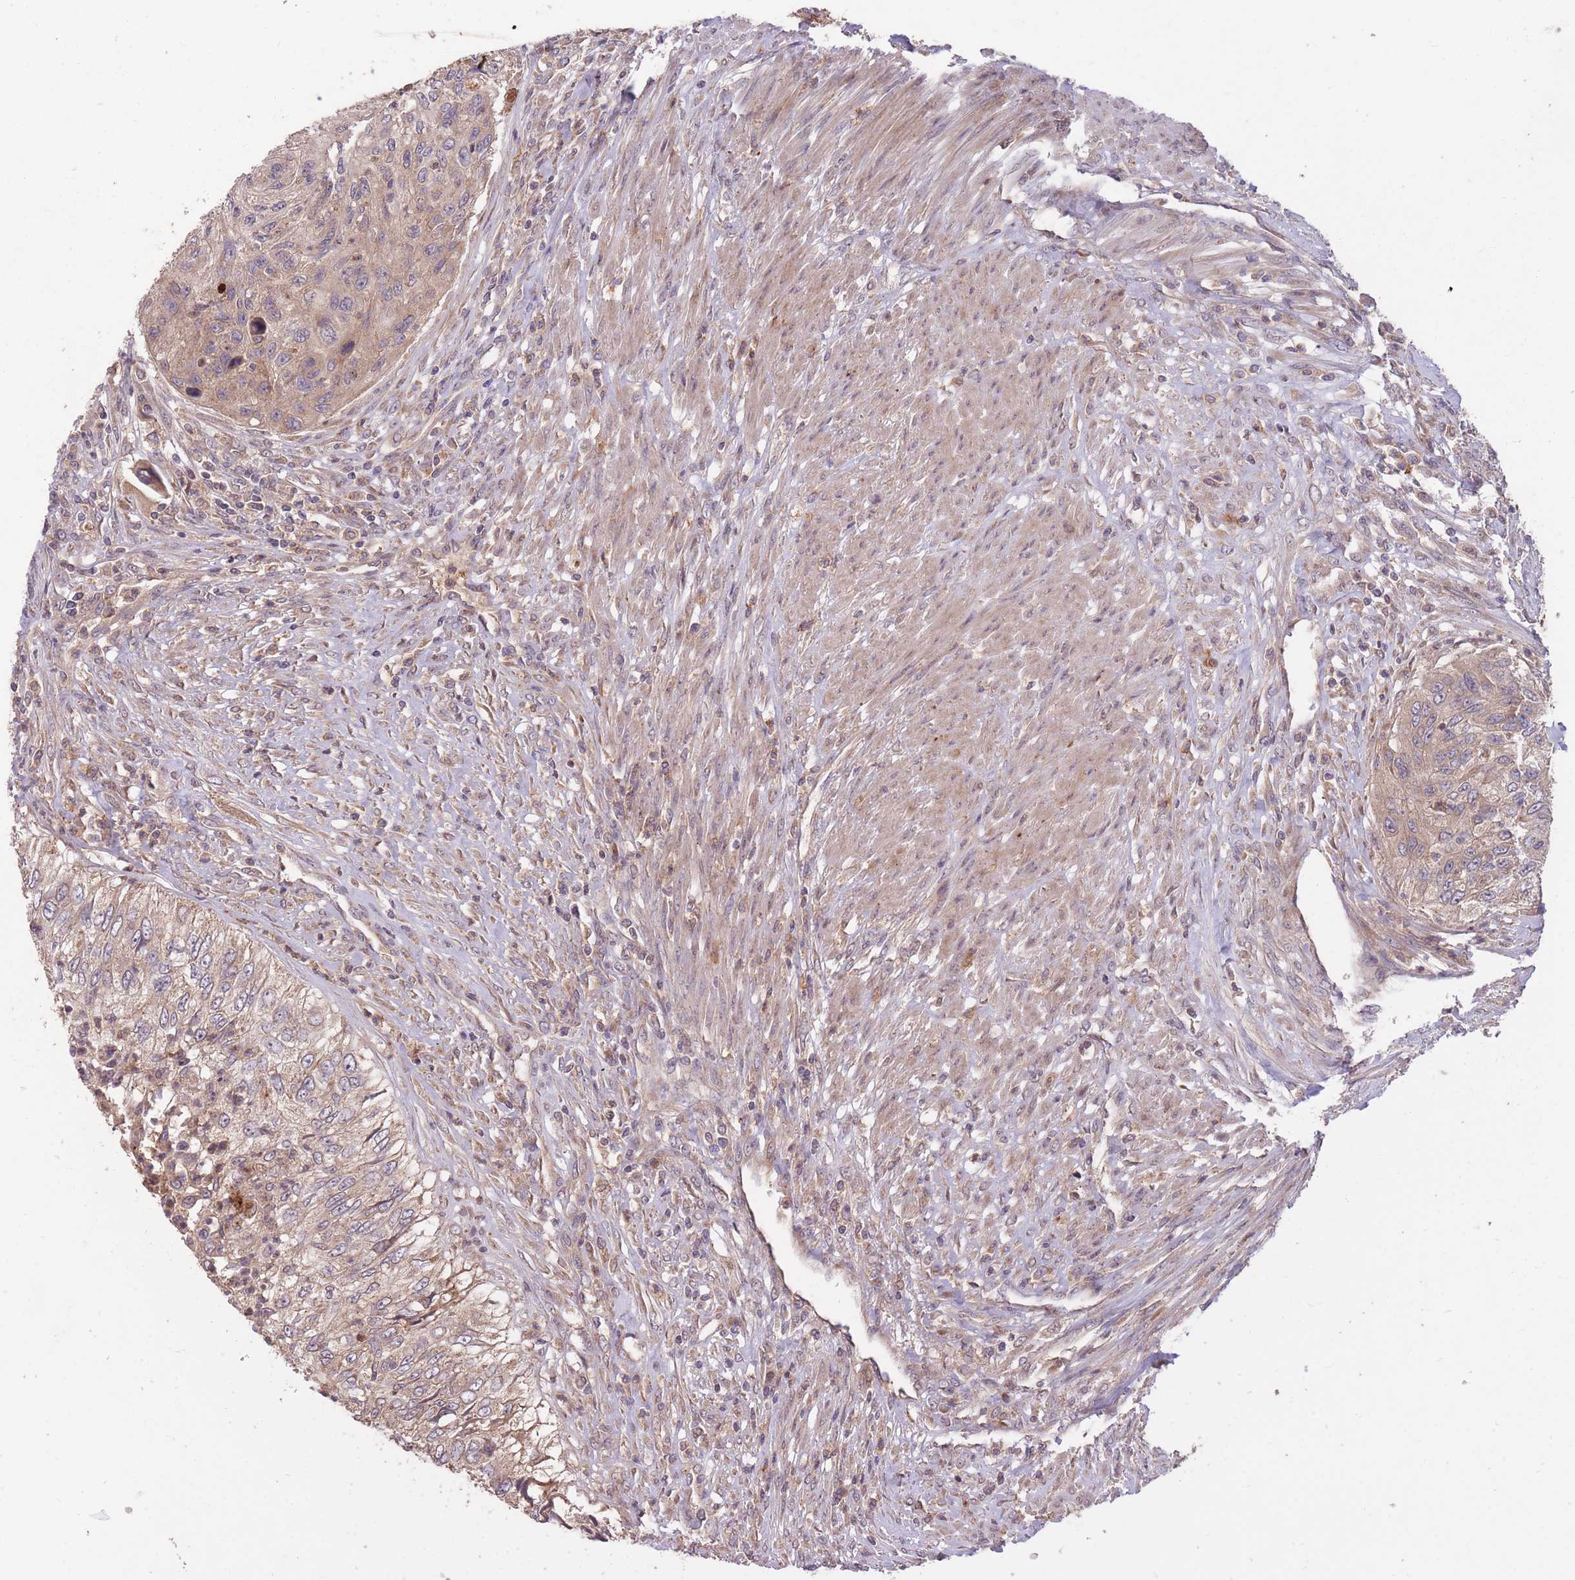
{"staining": {"intensity": "weak", "quantity": "25%-75%", "location": "cytoplasmic/membranous"}, "tissue": "urothelial cancer", "cell_type": "Tumor cells", "image_type": "cancer", "snomed": [{"axis": "morphology", "description": "Urothelial carcinoma, High grade"}, {"axis": "topography", "description": "Urinary bladder"}], "caption": "IHC of urothelial cancer displays low levels of weak cytoplasmic/membranous staining in about 25%-75% of tumor cells.", "gene": "IGF2BP2", "patient": {"sex": "female", "age": 60}}